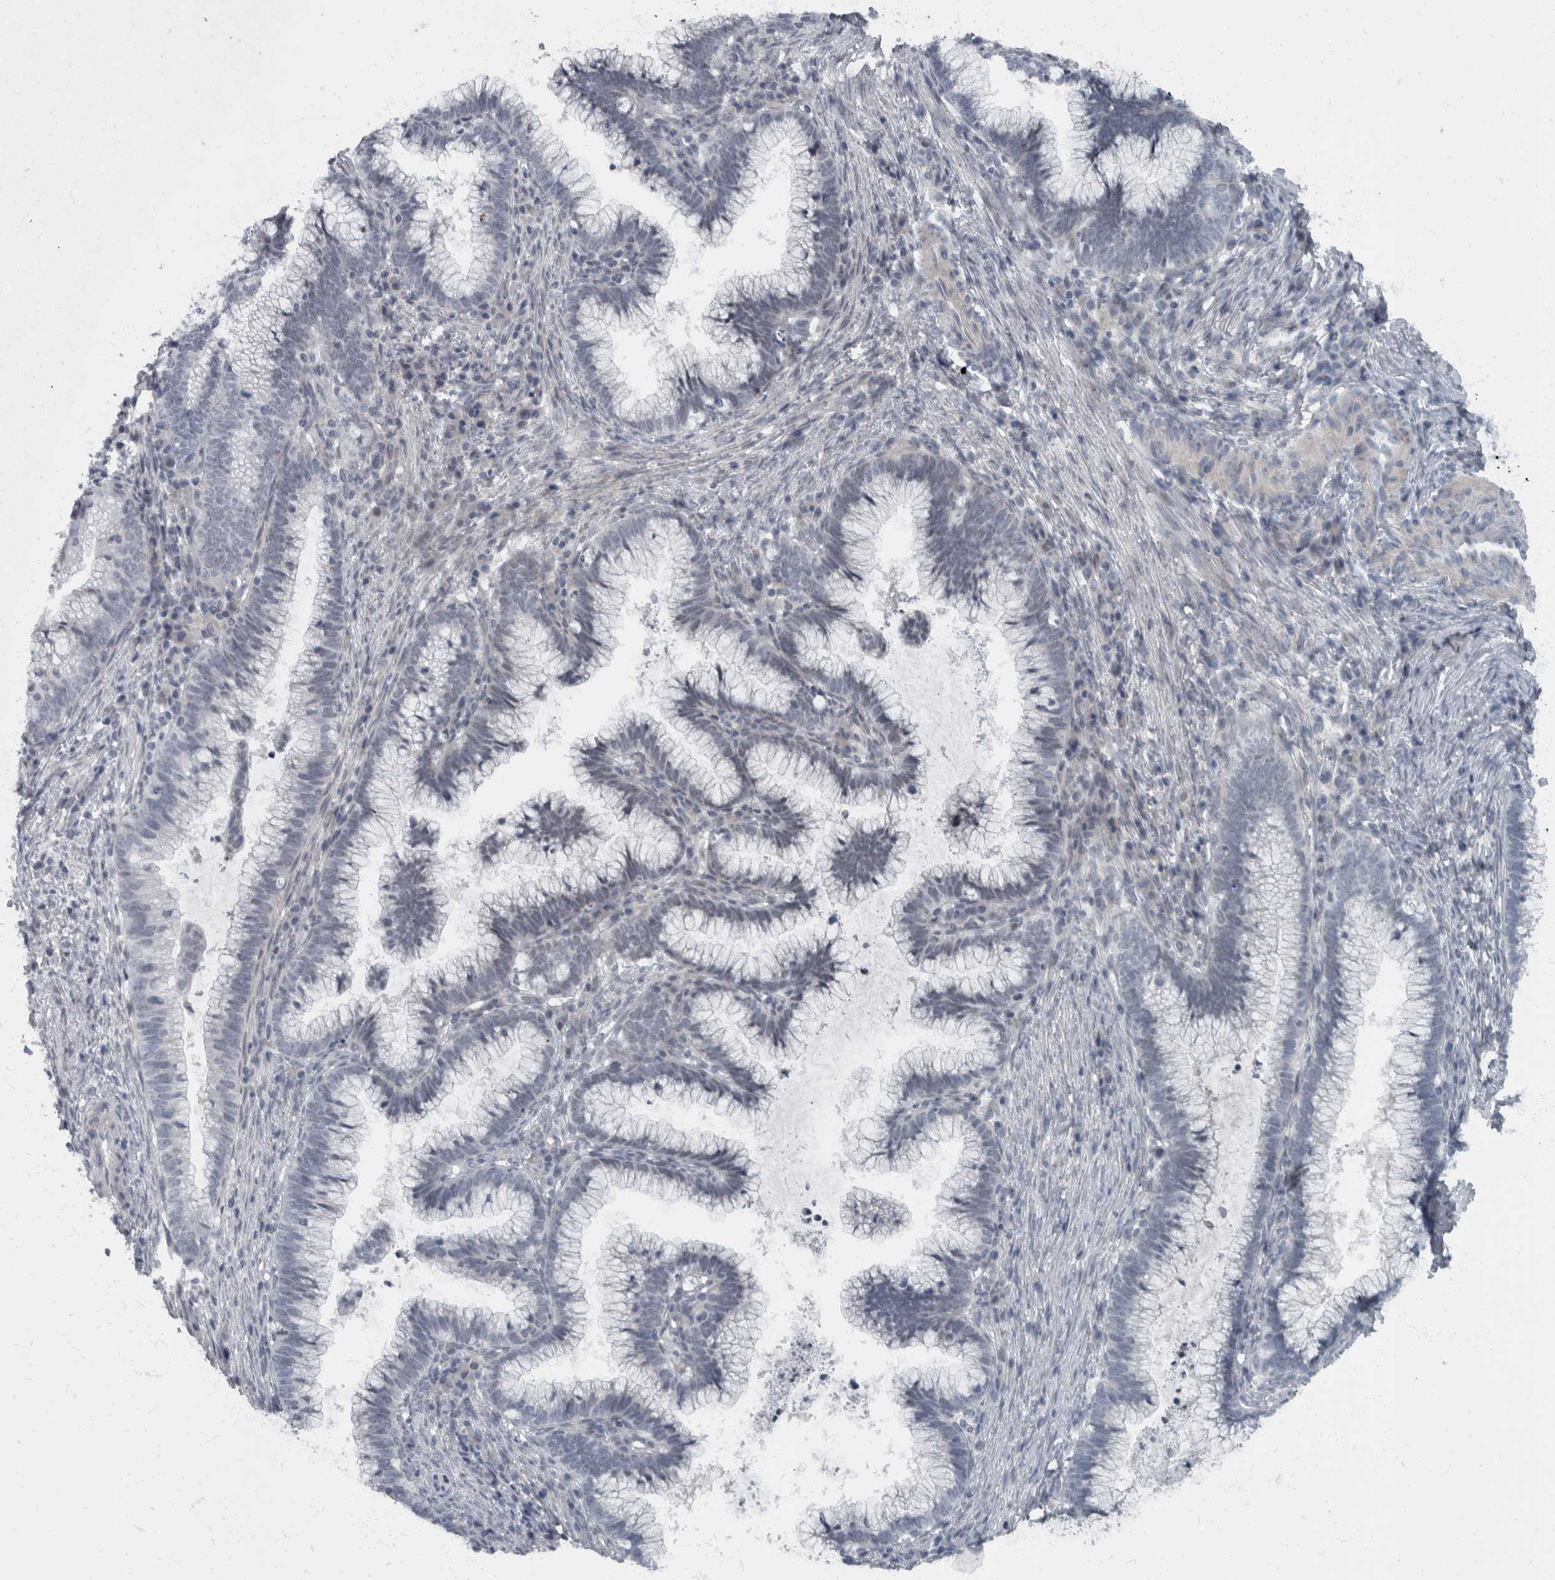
{"staining": {"intensity": "negative", "quantity": "none", "location": "none"}, "tissue": "cervical cancer", "cell_type": "Tumor cells", "image_type": "cancer", "snomed": [{"axis": "morphology", "description": "Adenocarcinoma, NOS"}, {"axis": "topography", "description": "Cervix"}], "caption": "Immunohistochemistry (IHC) of adenocarcinoma (cervical) demonstrates no expression in tumor cells. The staining was performed using DAB to visualize the protein expression in brown, while the nuclei were stained in blue with hematoxylin (Magnification: 20x).", "gene": "WDR33", "patient": {"sex": "female", "age": 36}}